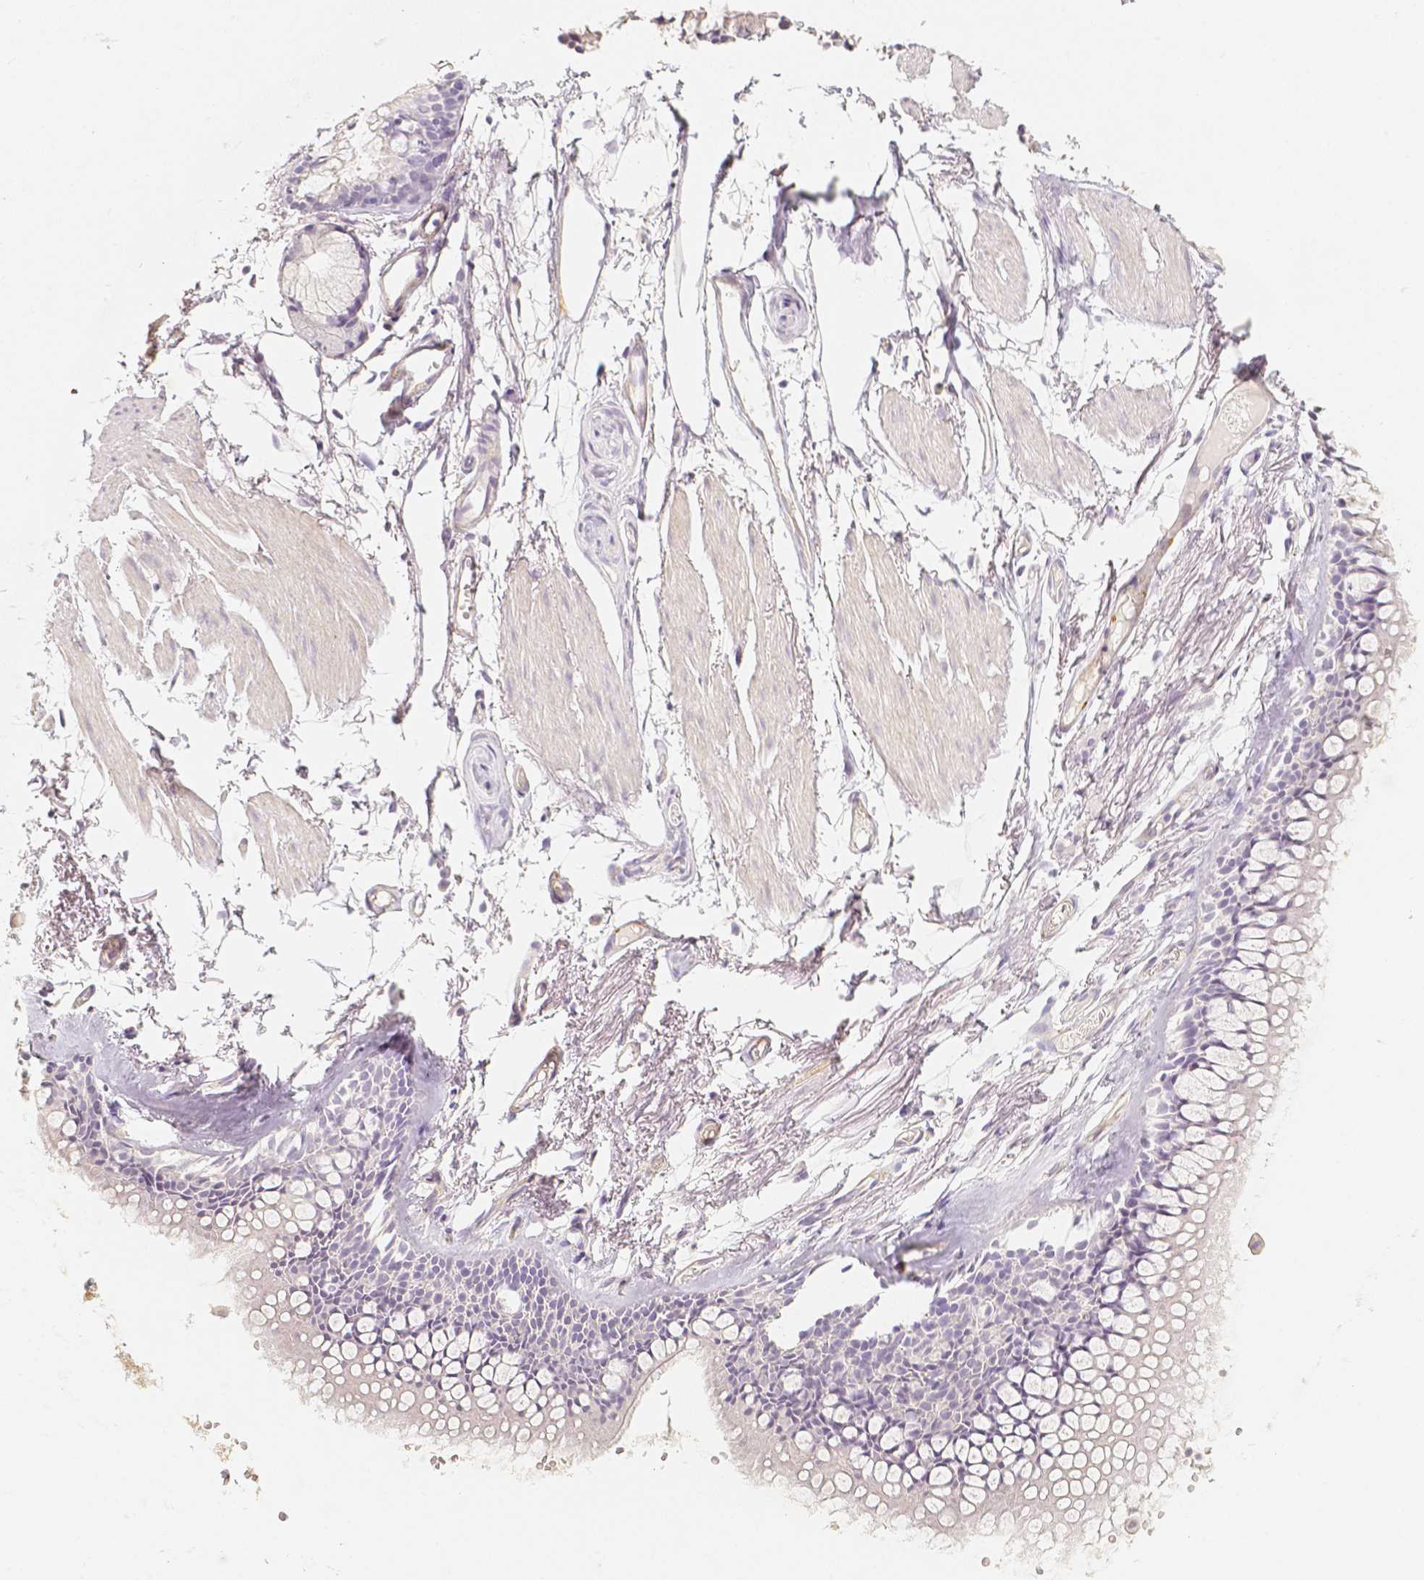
{"staining": {"intensity": "negative", "quantity": "none", "location": "none"}, "tissue": "soft tissue", "cell_type": "Chondrocytes", "image_type": "normal", "snomed": [{"axis": "morphology", "description": "Normal tissue, NOS"}, {"axis": "topography", "description": "Cartilage tissue"}, {"axis": "topography", "description": "Bronchus"}], "caption": "The photomicrograph reveals no staining of chondrocytes in benign soft tissue.", "gene": "THY1", "patient": {"sex": "female", "age": 79}}